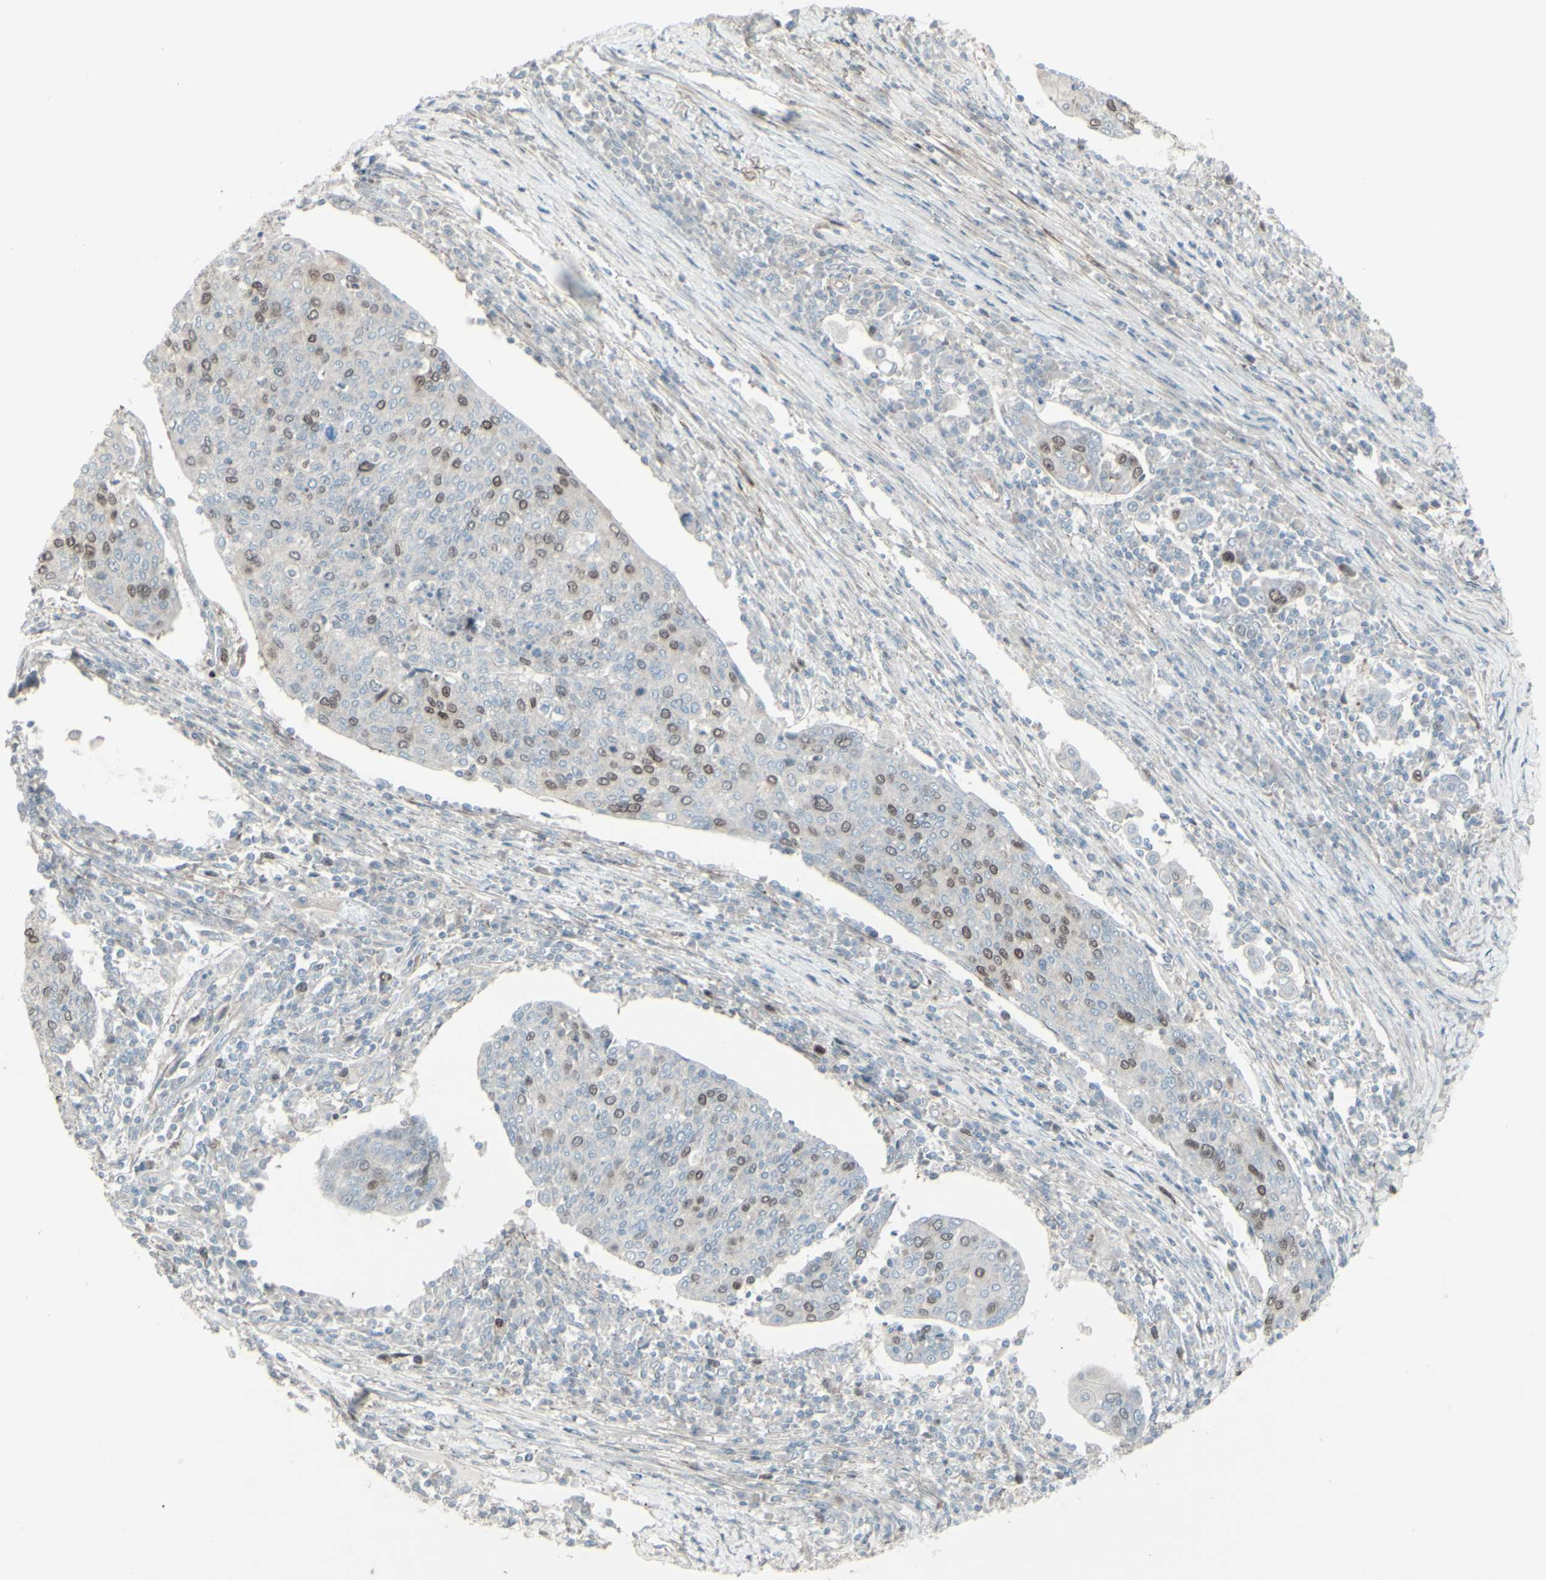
{"staining": {"intensity": "moderate", "quantity": "25%-75%", "location": "nuclear"}, "tissue": "cervical cancer", "cell_type": "Tumor cells", "image_type": "cancer", "snomed": [{"axis": "morphology", "description": "Squamous cell carcinoma, NOS"}, {"axis": "topography", "description": "Cervix"}], "caption": "This image exhibits squamous cell carcinoma (cervical) stained with immunohistochemistry to label a protein in brown. The nuclear of tumor cells show moderate positivity for the protein. Nuclei are counter-stained blue.", "gene": "GMNN", "patient": {"sex": "female", "age": 40}}